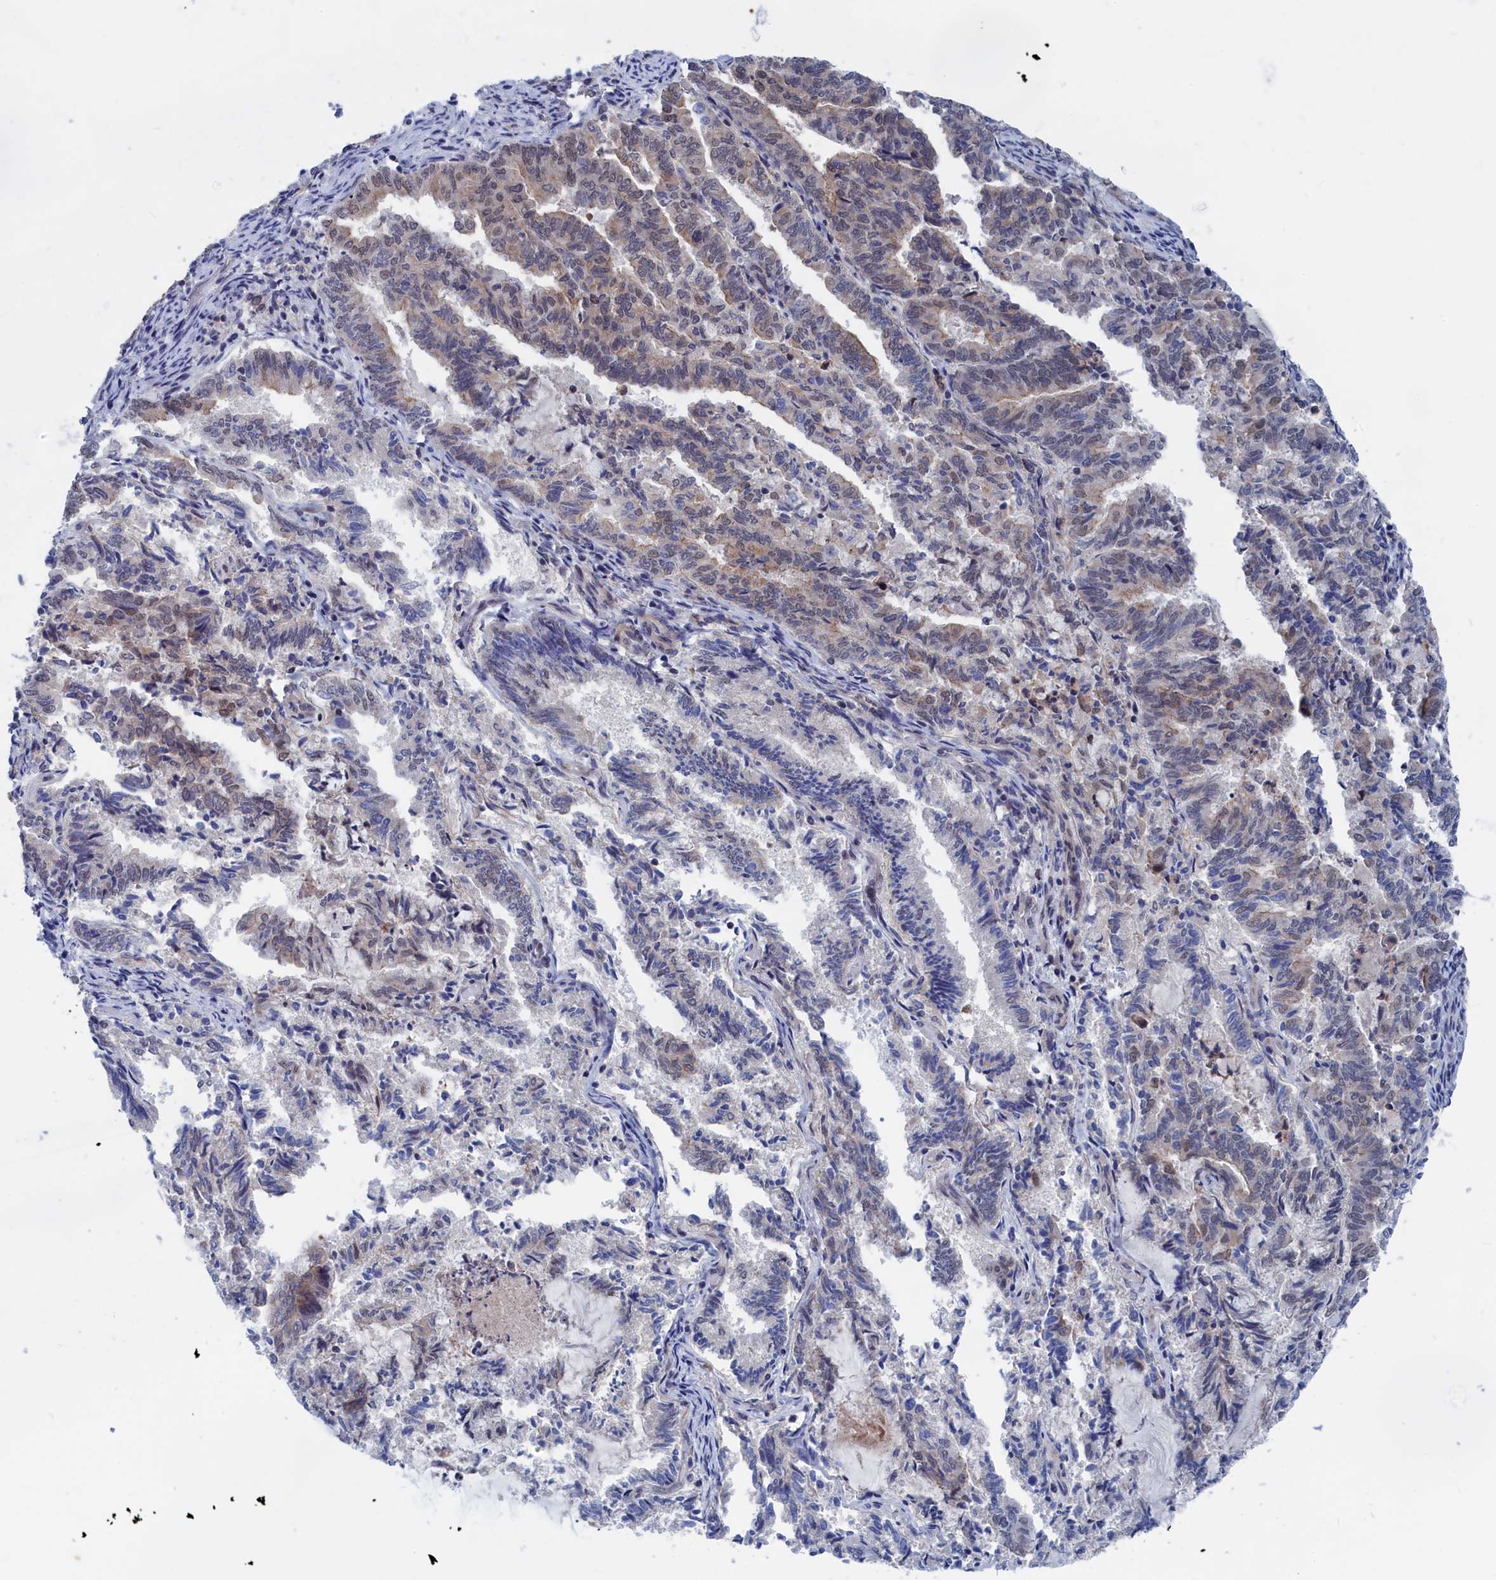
{"staining": {"intensity": "weak", "quantity": "<25%", "location": "cytoplasmic/membranous,nuclear"}, "tissue": "endometrial cancer", "cell_type": "Tumor cells", "image_type": "cancer", "snomed": [{"axis": "morphology", "description": "Adenocarcinoma, NOS"}, {"axis": "topography", "description": "Endometrium"}], "caption": "High magnification brightfield microscopy of adenocarcinoma (endometrial) stained with DAB (3,3'-diaminobenzidine) (brown) and counterstained with hematoxylin (blue): tumor cells show no significant expression. Brightfield microscopy of IHC stained with DAB (3,3'-diaminobenzidine) (brown) and hematoxylin (blue), captured at high magnification.", "gene": "MARCHF3", "patient": {"sex": "female", "age": 80}}